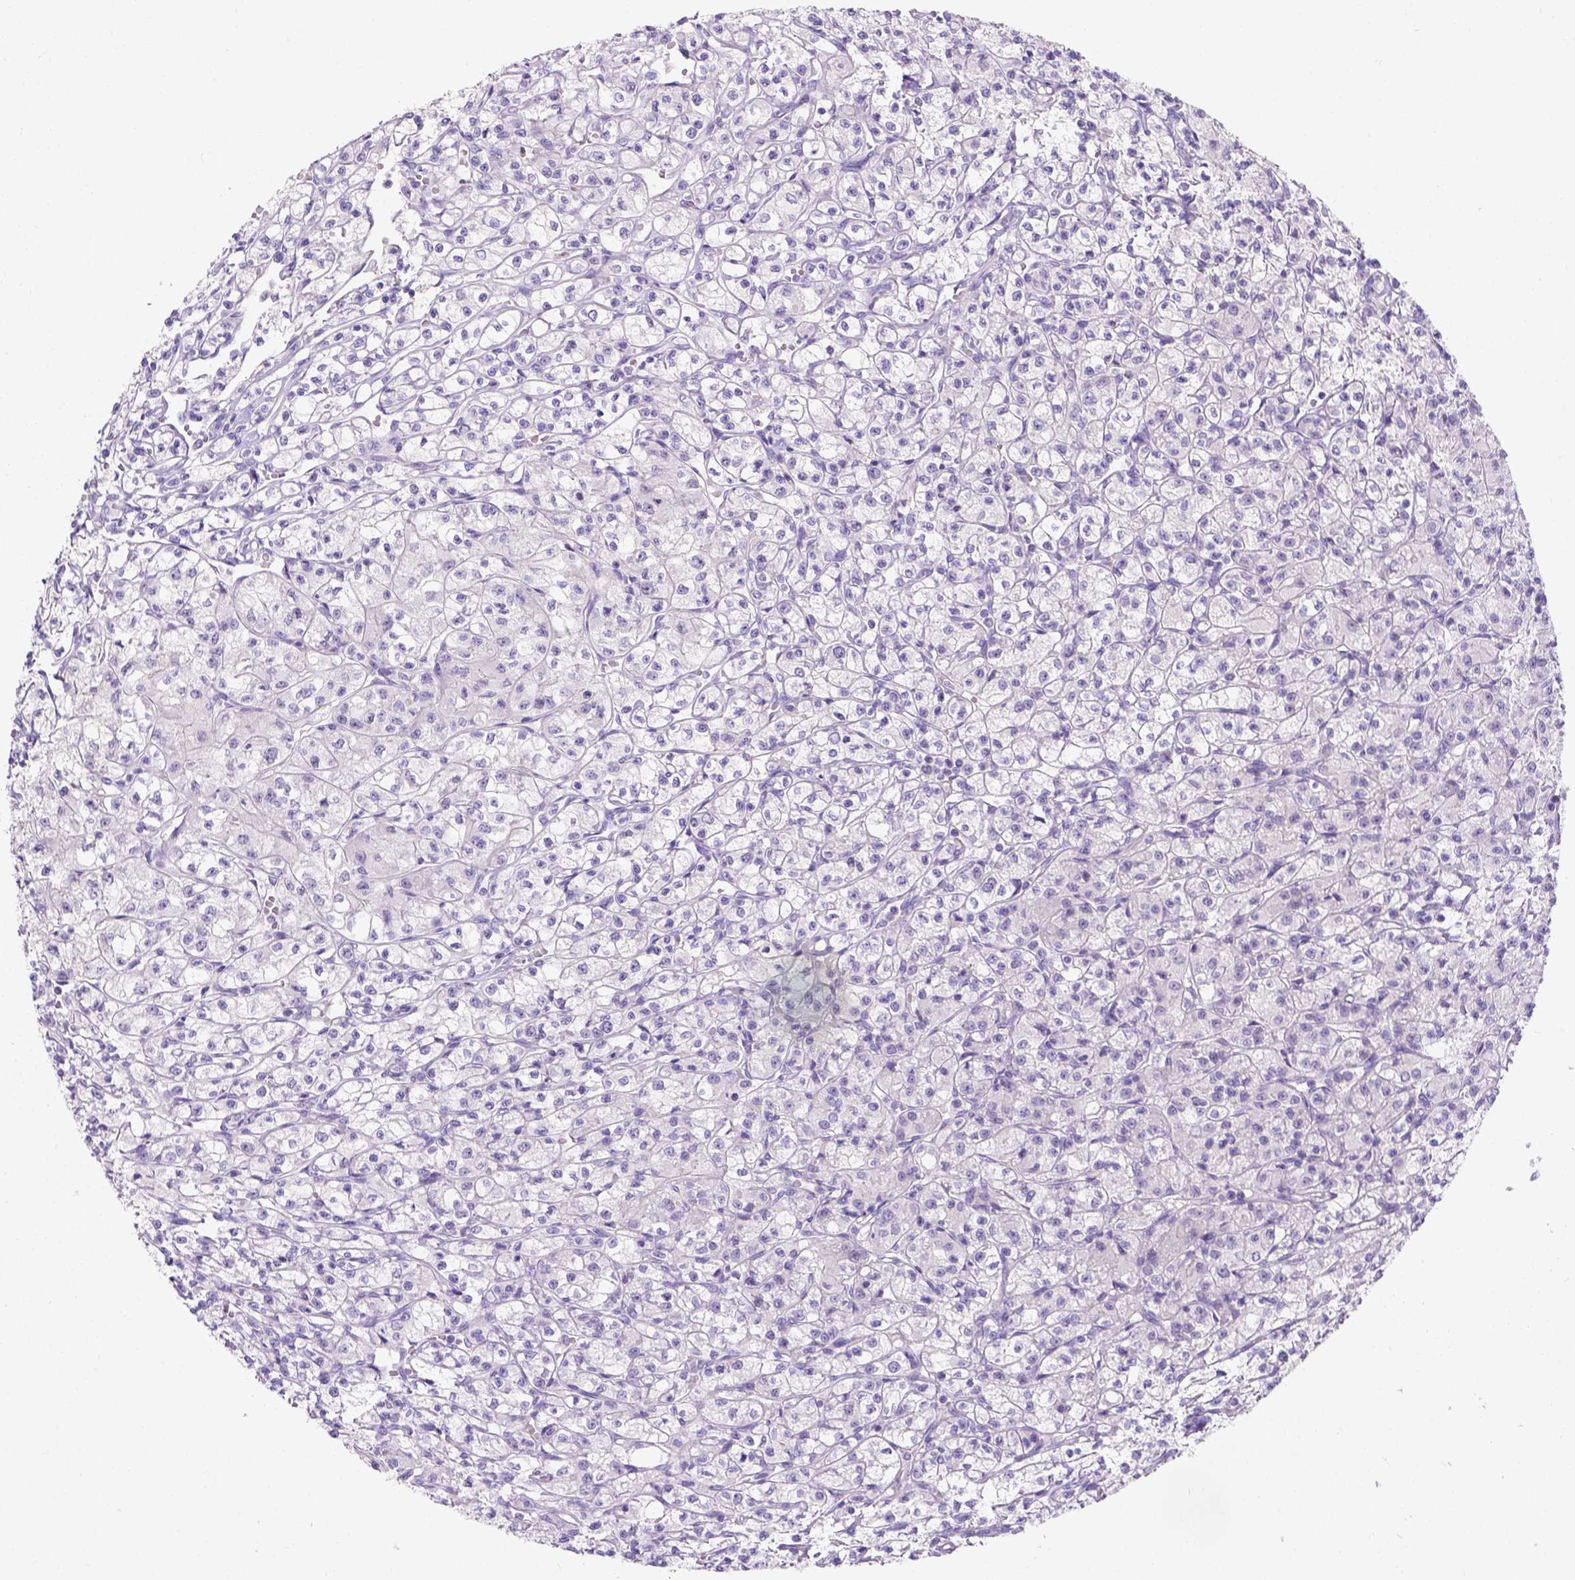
{"staining": {"intensity": "negative", "quantity": "none", "location": "none"}, "tissue": "renal cancer", "cell_type": "Tumor cells", "image_type": "cancer", "snomed": [{"axis": "morphology", "description": "Adenocarcinoma, NOS"}, {"axis": "topography", "description": "Kidney"}], "caption": "Immunohistochemistry photomicrograph of human renal cancer stained for a protein (brown), which shows no positivity in tumor cells.", "gene": "C20orf144", "patient": {"sex": "female", "age": 70}}